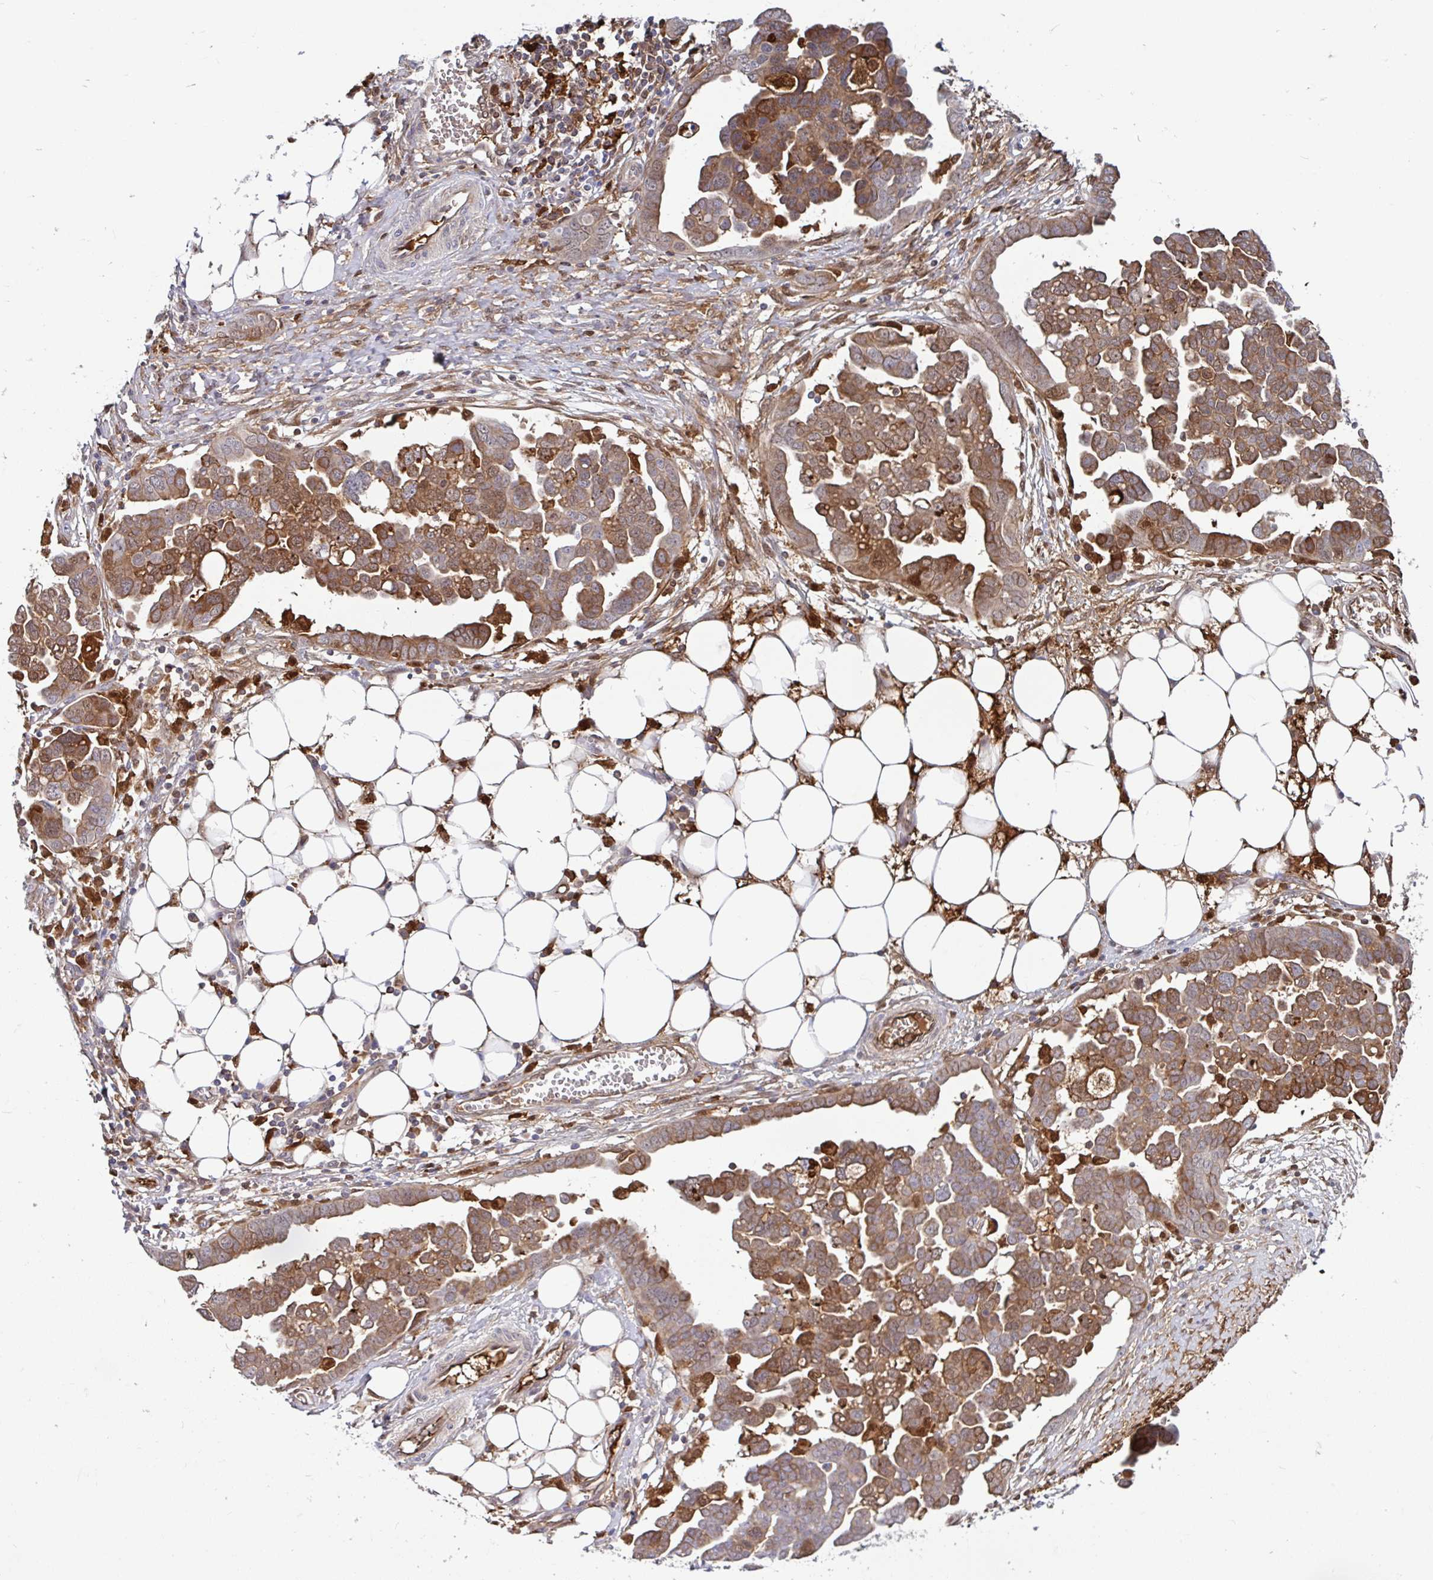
{"staining": {"intensity": "moderate", "quantity": "25%-75%", "location": "cytoplasmic/membranous,nuclear"}, "tissue": "ovarian cancer", "cell_type": "Tumor cells", "image_type": "cancer", "snomed": [{"axis": "morphology", "description": "Cystadenocarcinoma, serous, NOS"}, {"axis": "topography", "description": "Ovary"}], "caption": "Ovarian cancer tissue displays moderate cytoplasmic/membranous and nuclear expression in approximately 25%-75% of tumor cells, visualized by immunohistochemistry.", "gene": "BLVRA", "patient": {"sex": "female", "age": 59}}